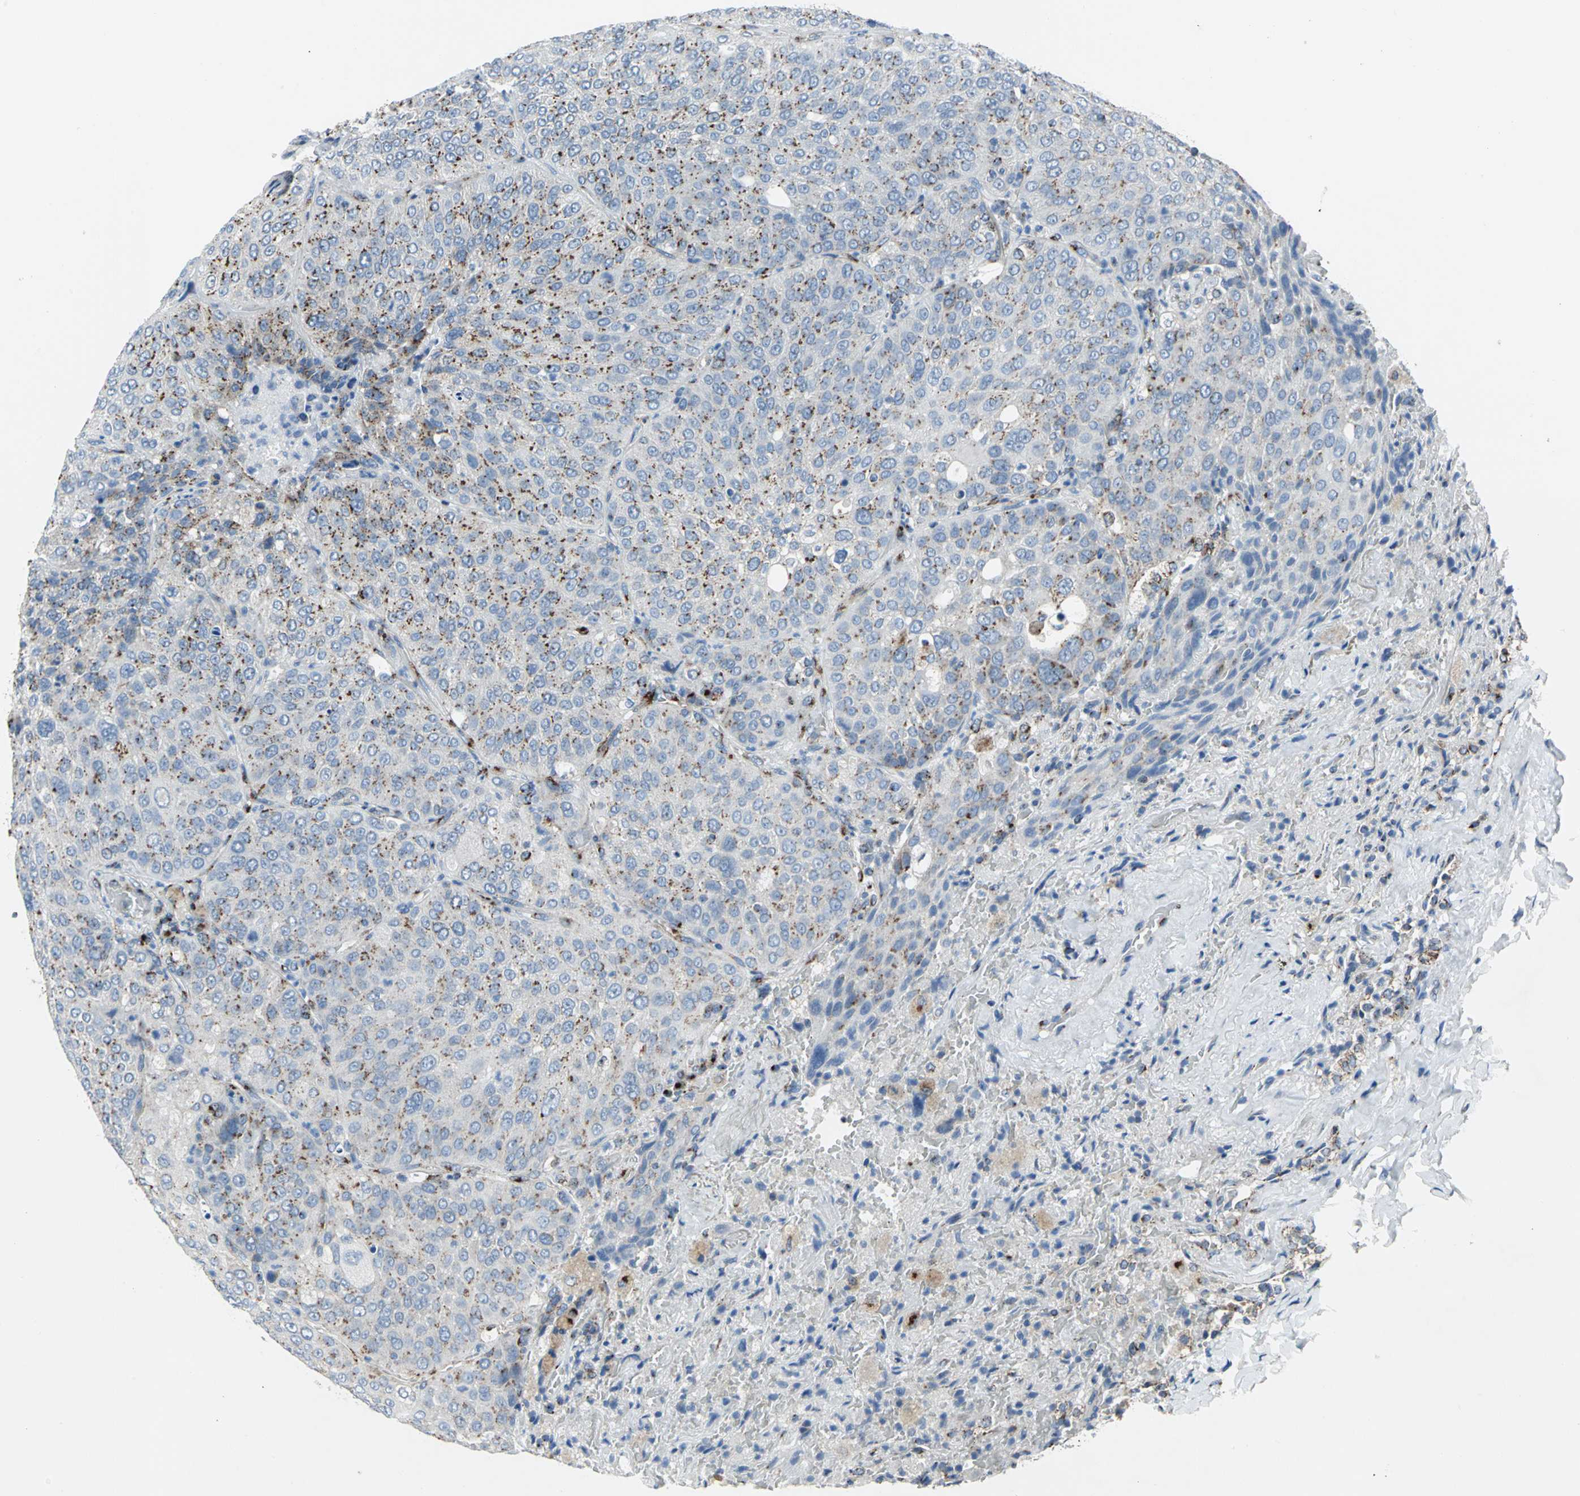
{"staining": {"intensity": "strong", "quantity": "<25%", "location": "cytoplasmic/membranous"}, "tissue": "lung cancer", "cell_type": "Tumor cells", "image_type": "cancer", "snomed": [{"axis": "morphology", "description": "Squamous cell carcinoma, NOS"}, {"axis": "topography", "description": "Lung"}], "caption": "This micrograph displays squamous cell carcinoma (lung) stained with immunohistochemistry to label a protein in brown. The cytoplasmic/membranous of tumor cells show strong positivity for the protein. Nuclei are counter-stained blue.", "gene": "GPR3", "patient": {"sex": "male", "age": 54}}